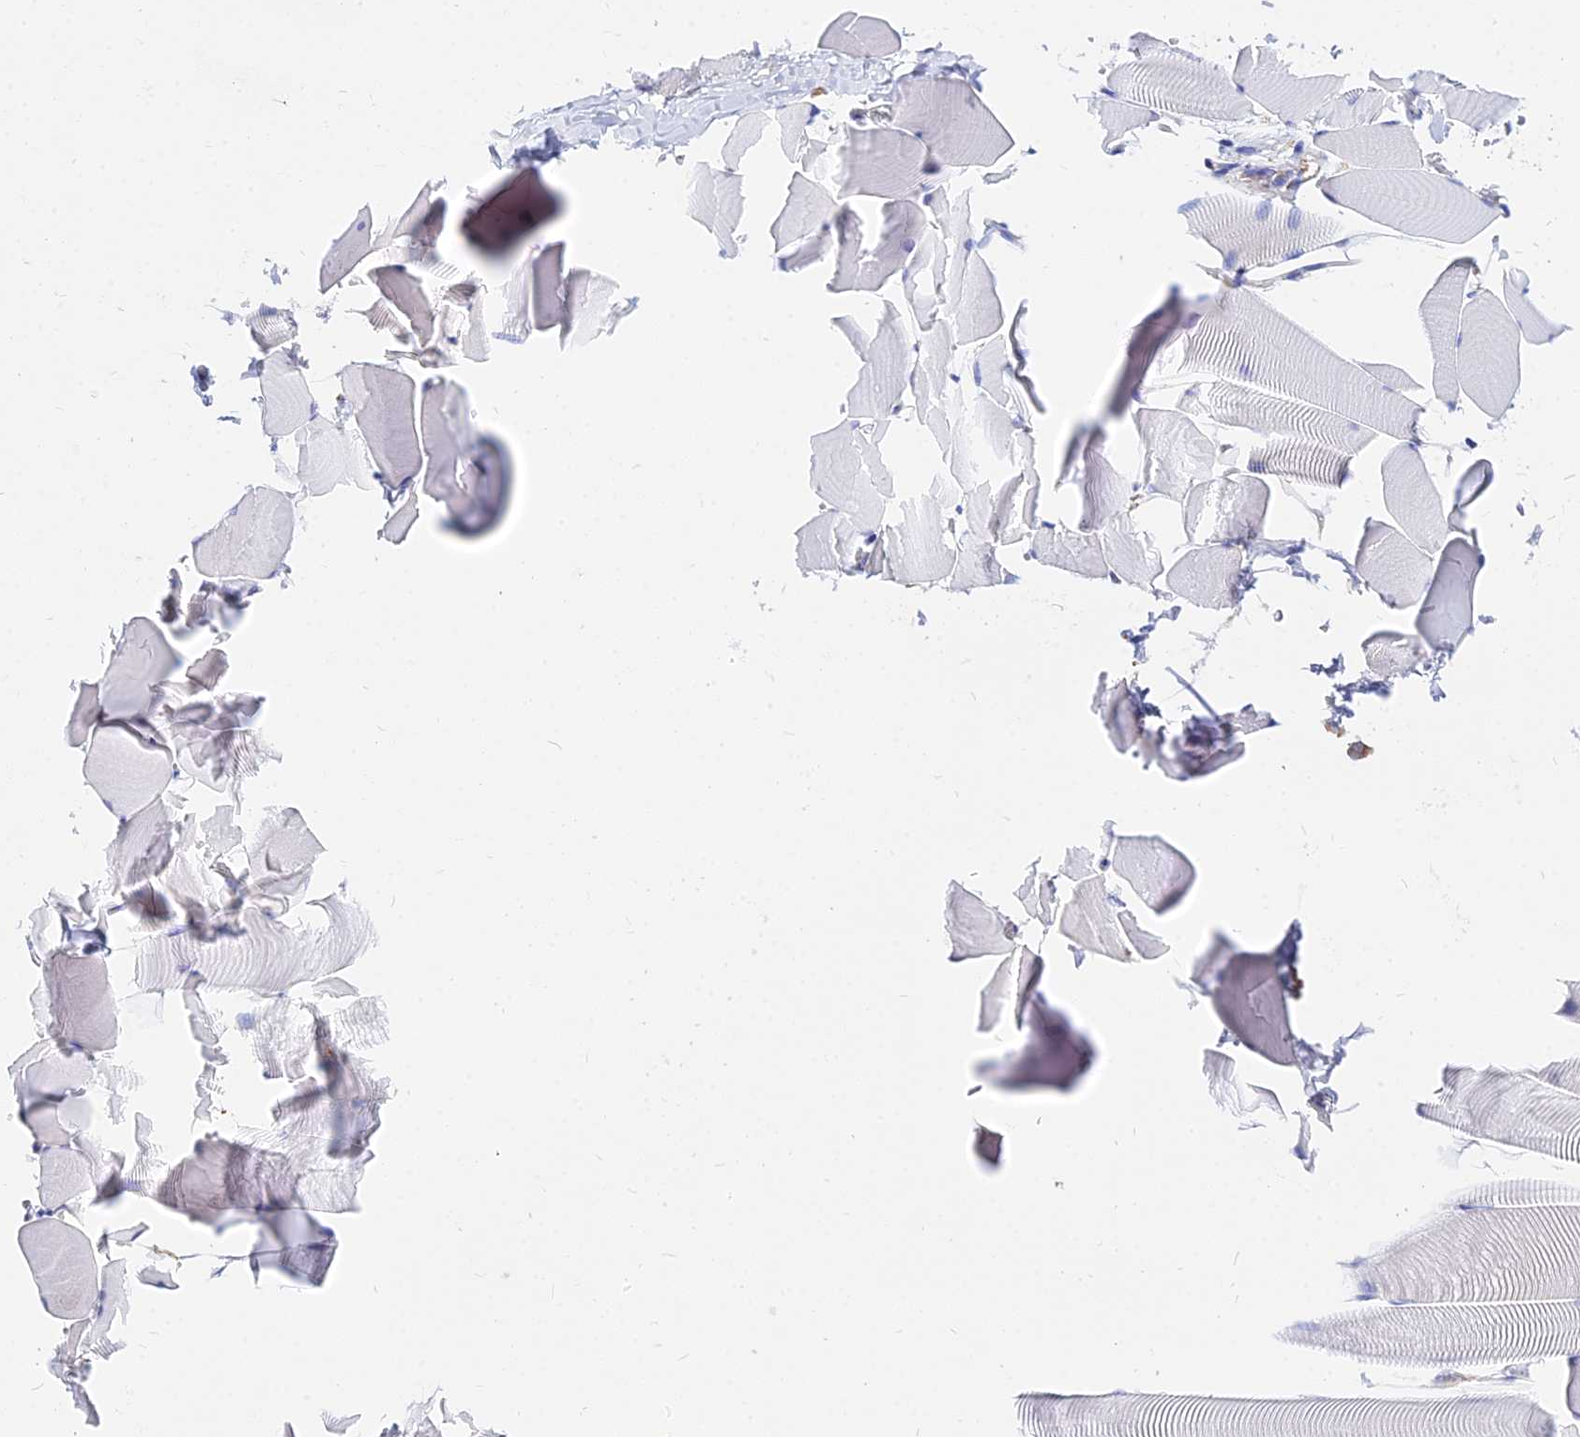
{"staining": {"intensity": "negative", "quantity": "none", "location": "none"}, "tissue": "skeletal muscle", "cell_type": "Myocytes", "image_type": "normal", "snomed": [{"axis": "morphology", "description": "Normal tissue, NOS"}, {"axis": "topography", "description": "Skeletal muscle"}], "caption": "Myocytes show no significant expression in unremarkable skeletal muscle.", "gene": "AGTRAP", "patient": {"sex": "male", "age": 25}}